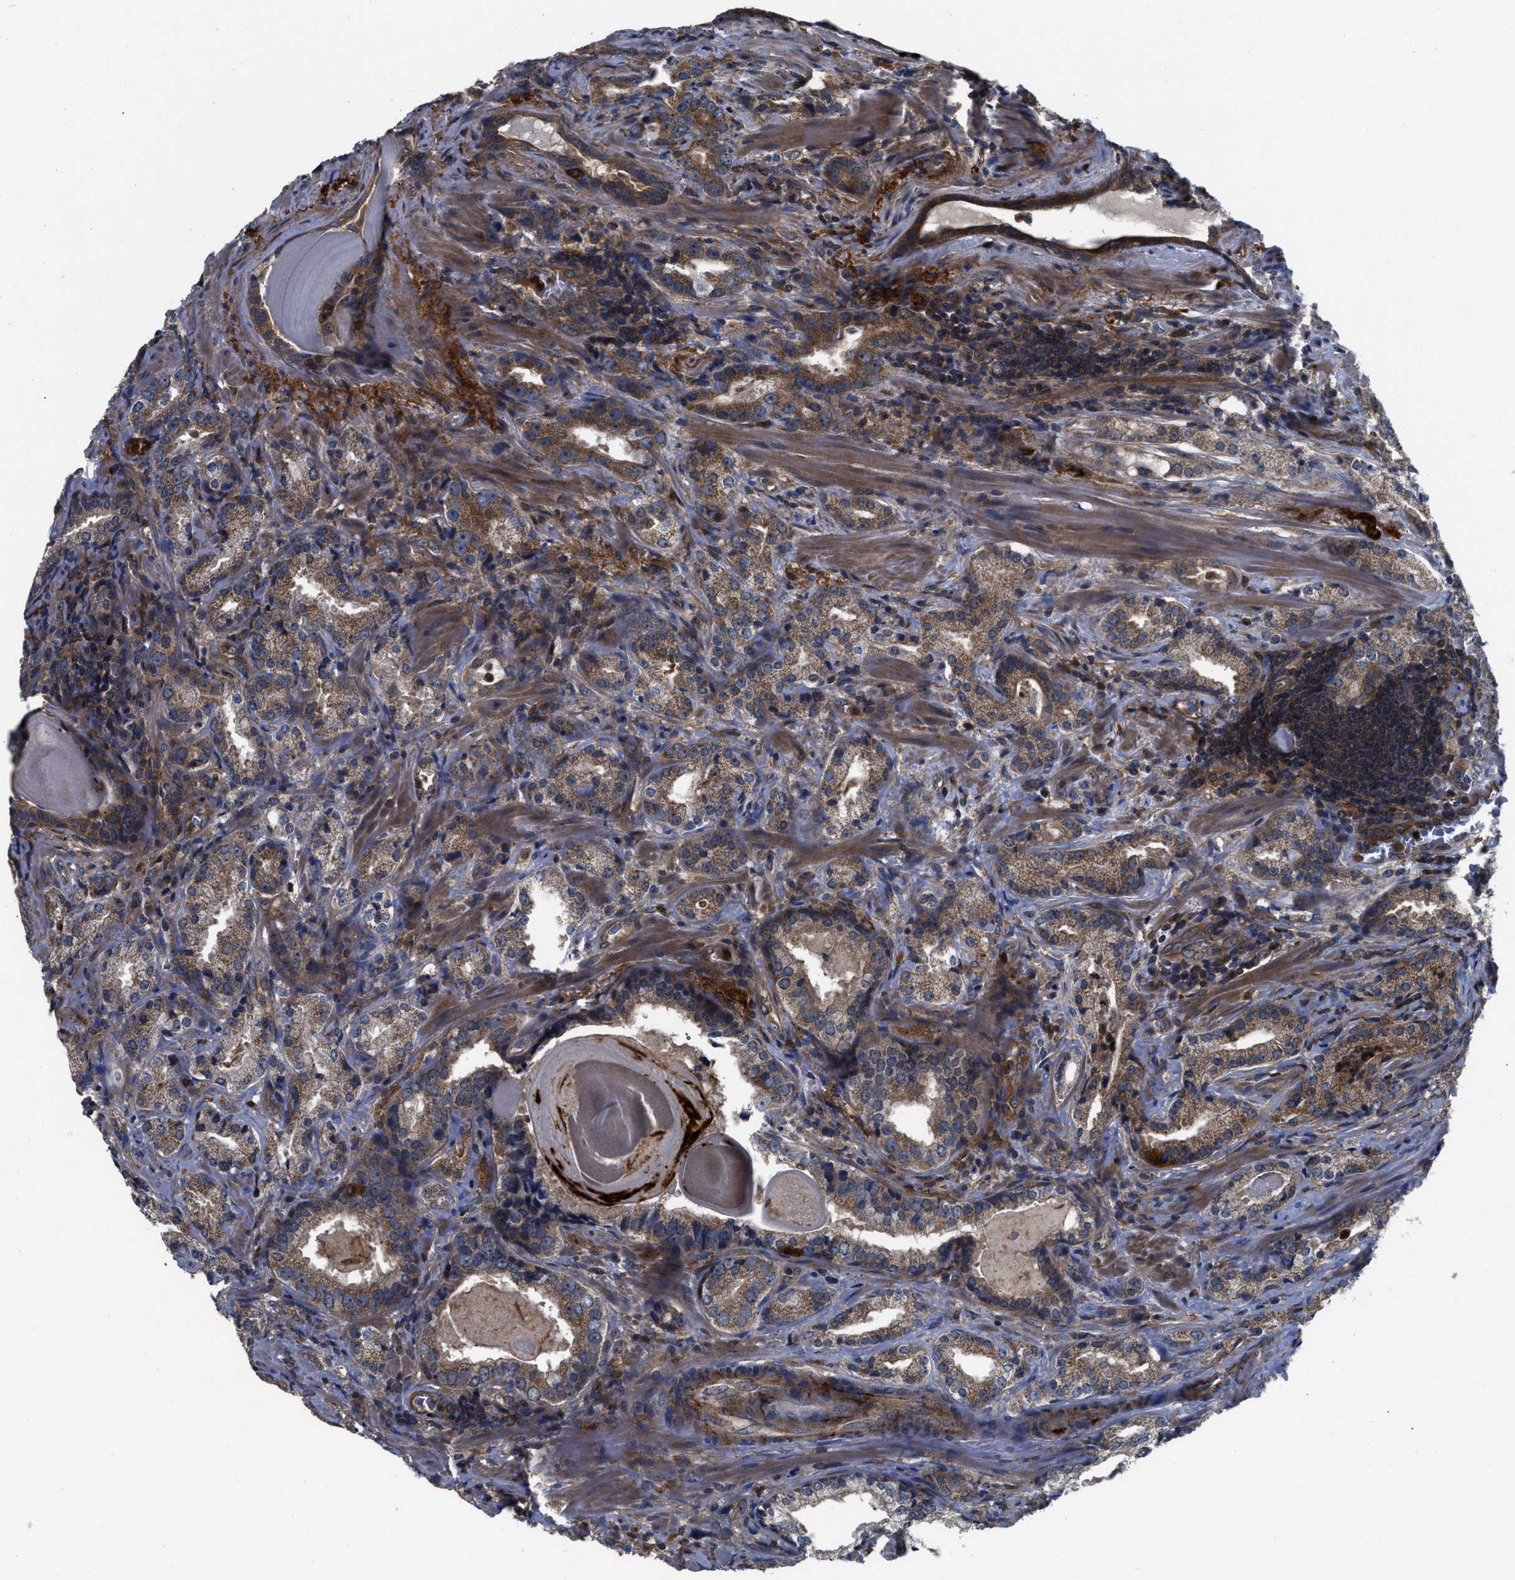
{"staining": {"intensity": "moderate", "quantity": ">75%", "location": "cytoplasmic/membranous"}, "tissue": "prostate cancer", "cell_type": "Tumor cells", "image_type": "cancer", "snomed": [{"axis": "morphology", "description": "Adenocarcinoma, High grade"}, {"axis": "topography", "description": "Prostate"}], "caption": "Prostate adenocarcinoma (high-grade) tissue displays moderate cytoplasmic/membranous expression in approximately >75% of tumor cells, visualized by immunohistochemistry.", "gene": "USP25", "patient": {"sex": "male", "age": 63}}